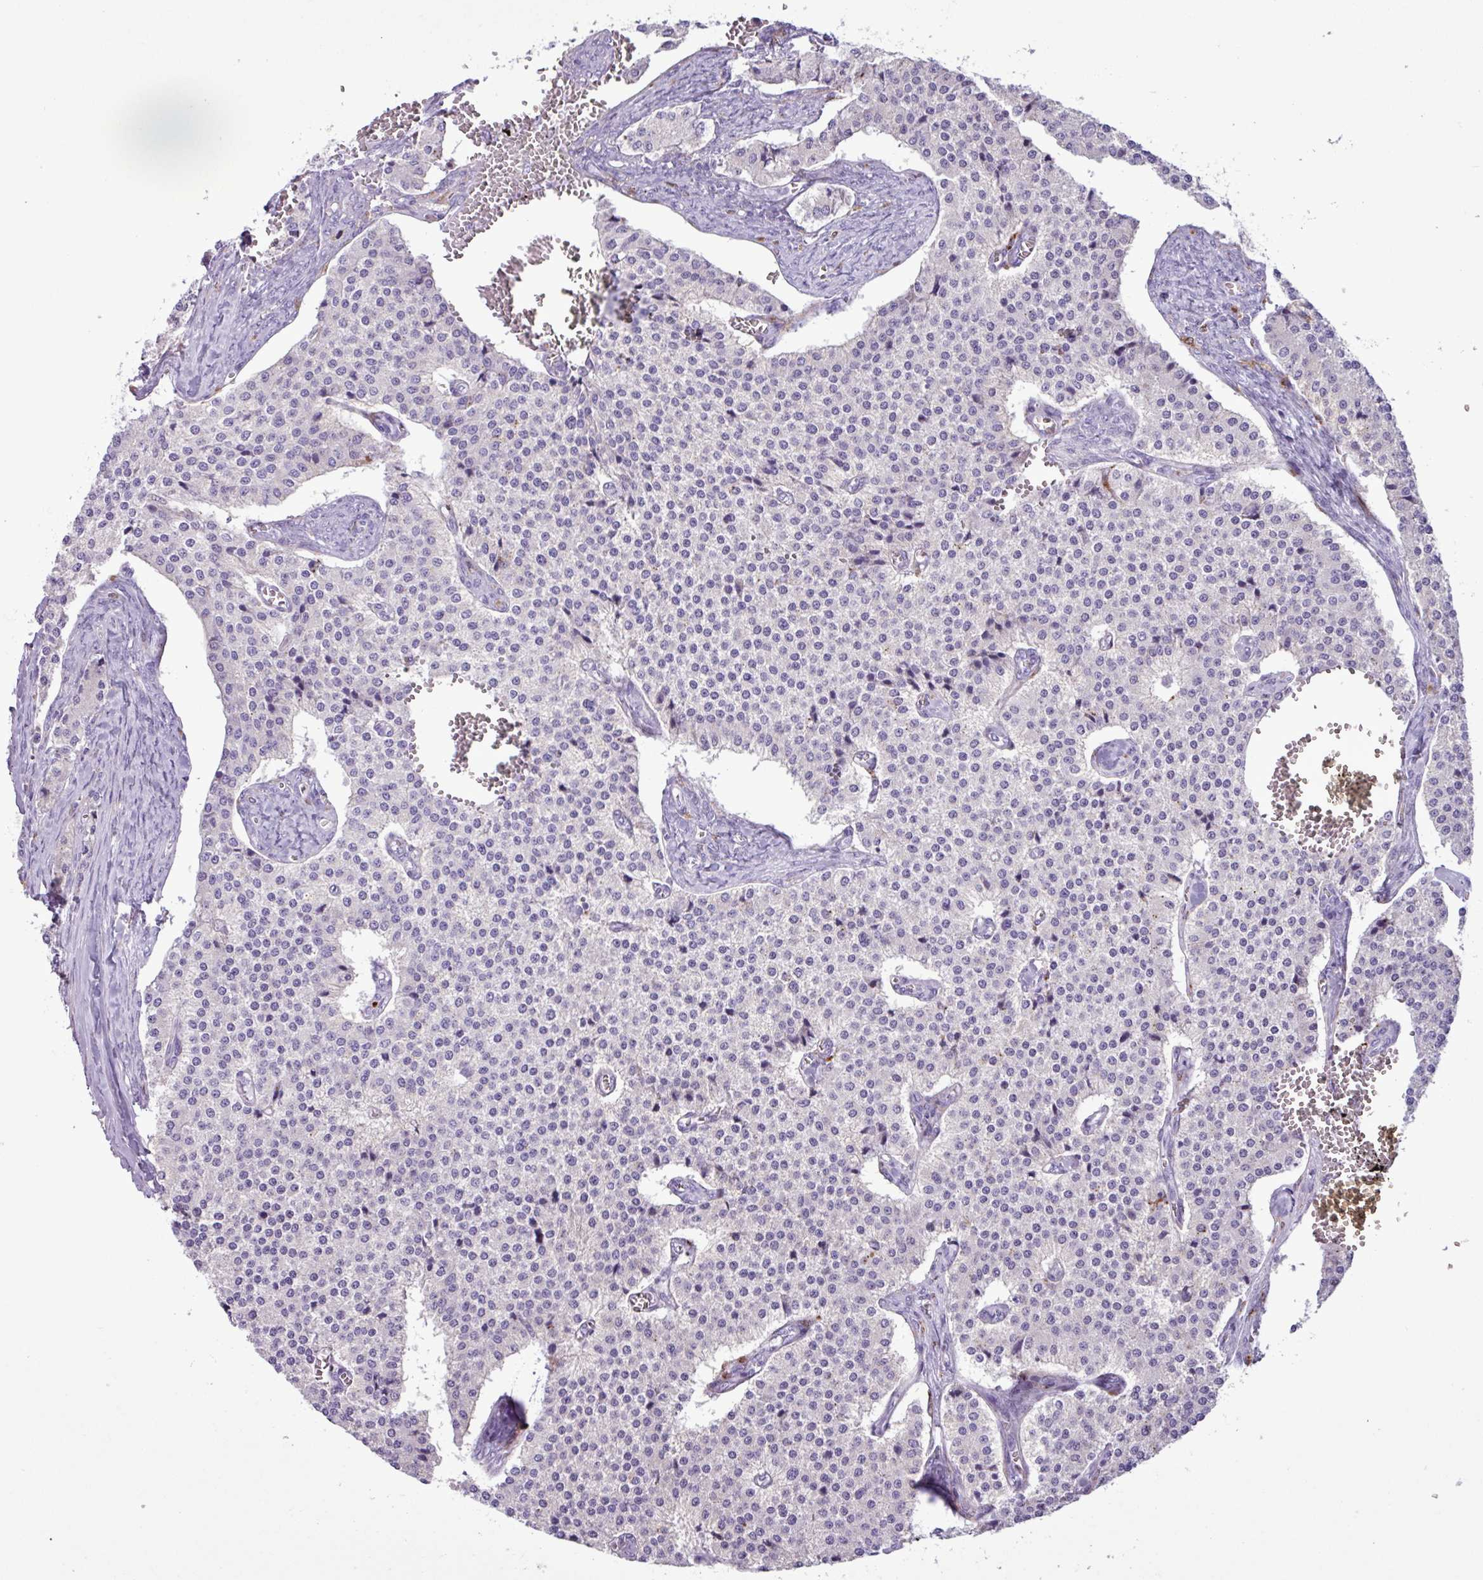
{"staining": {"intensity": "negative", "quantity": "none", "location": "none"}, "tissue": "carcinoid", "cell_type": "Tumor cells", "image_type": "cancer", "snomed": [{"axis": "morphology", "description": "Carcinoid, malignant, NOS"}, {"axis": "topography", "description": "Colon"}], "caption": "Tumor cells are negative for brown protein staining in carcinoid. (DAB immunohistochemistry visualized using brightfield microscopy, high magnification).", "gene": "TMEM200C", "patient": {"sex": "female", "age": 52}}